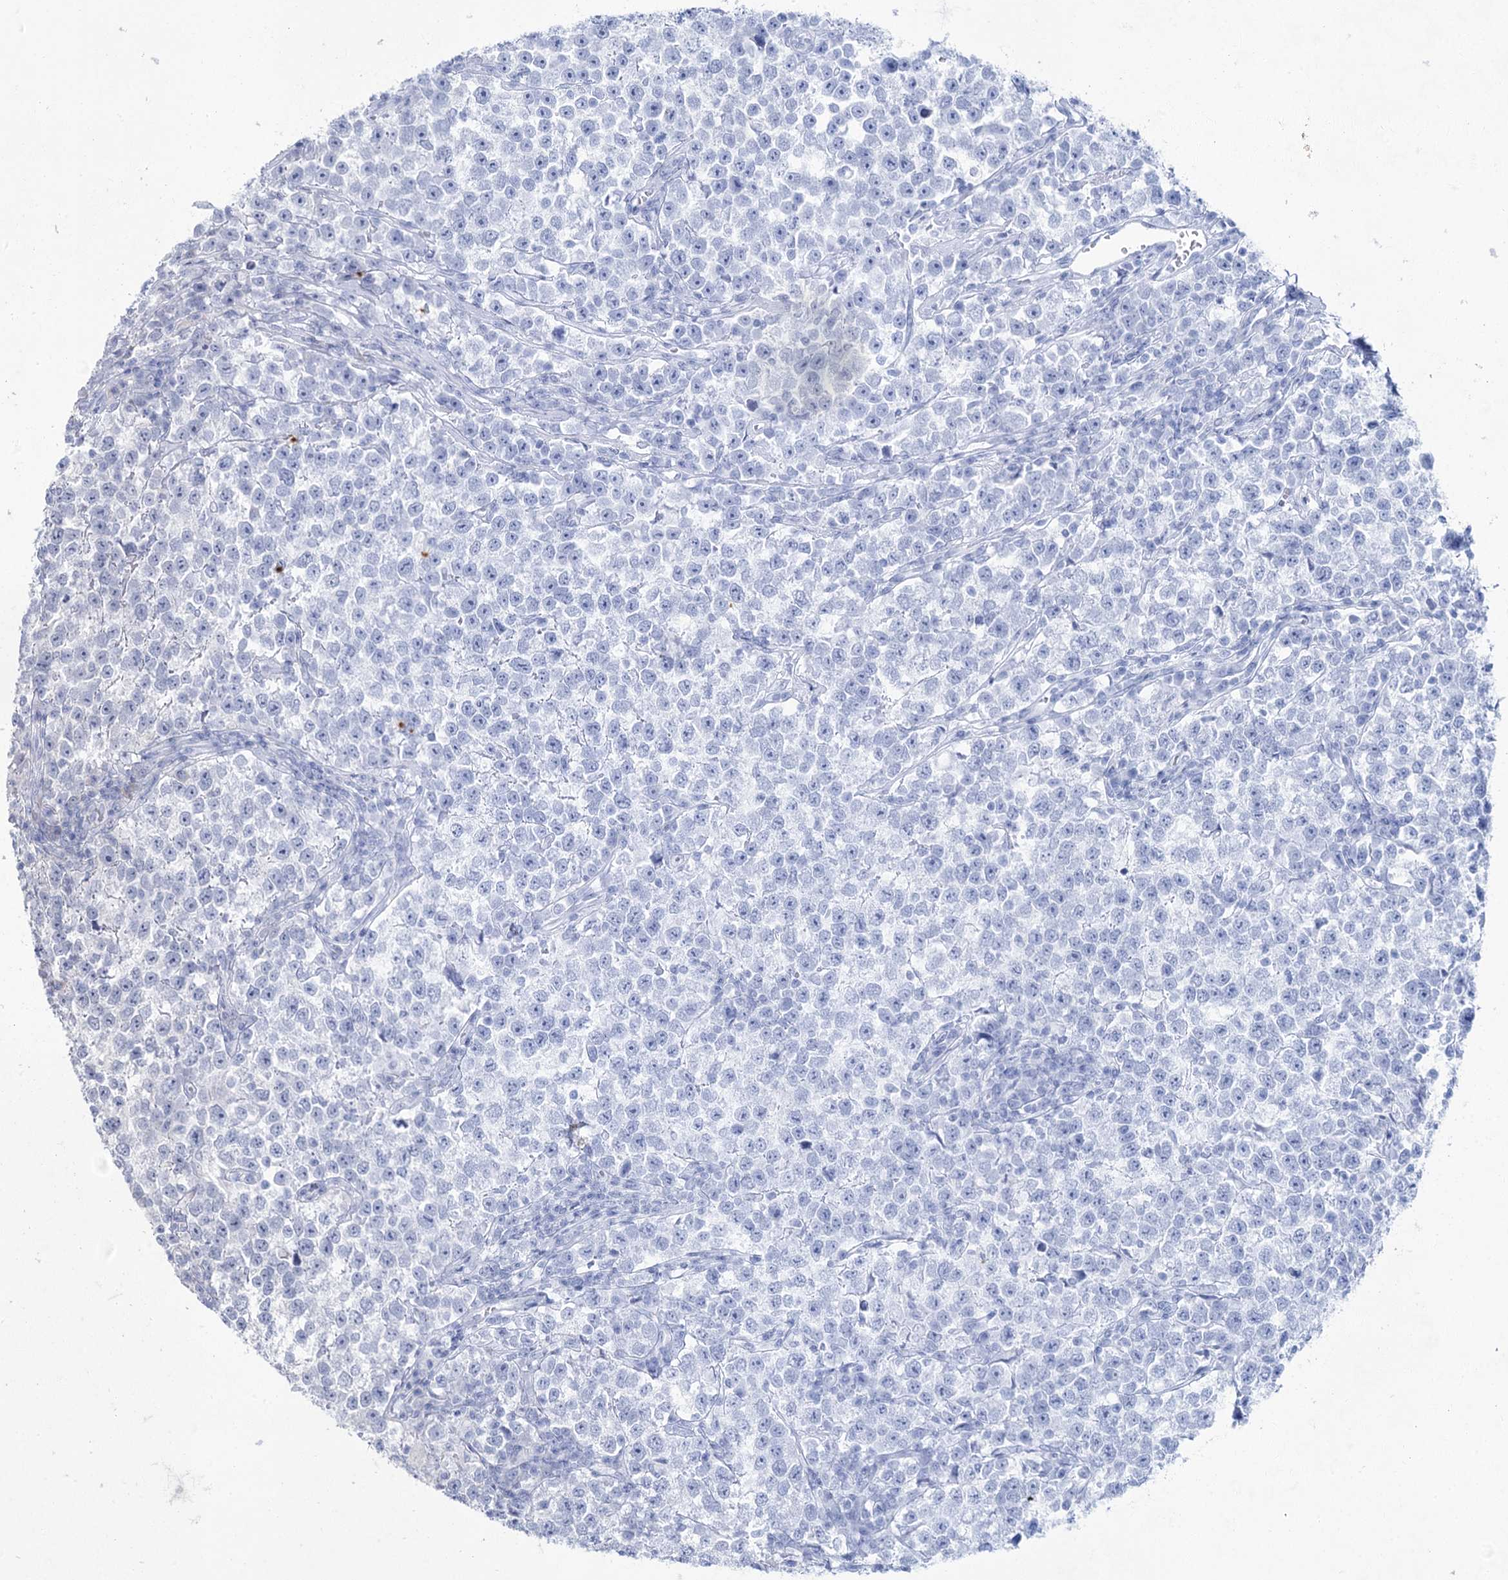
{"staining": {"intensity": "negative", "quantity": "none", "location": "none"}, "tissue": "testis cancer", "cell_type": "Tumor cells", "image_type": "cancer", "snomed": [{"axis": "morphology", "description": "Normal tissue, NOS"}, {"axis": "morphology", "description": "Seminoma, NOS"}, {"axis": "topography", "description": "Testis"}], "caption": "Image shows no significant protein positivity in tumor cells of testis cancer.", "gene": "ACRV1", "patient": {"sex": "male", "age": 43}}